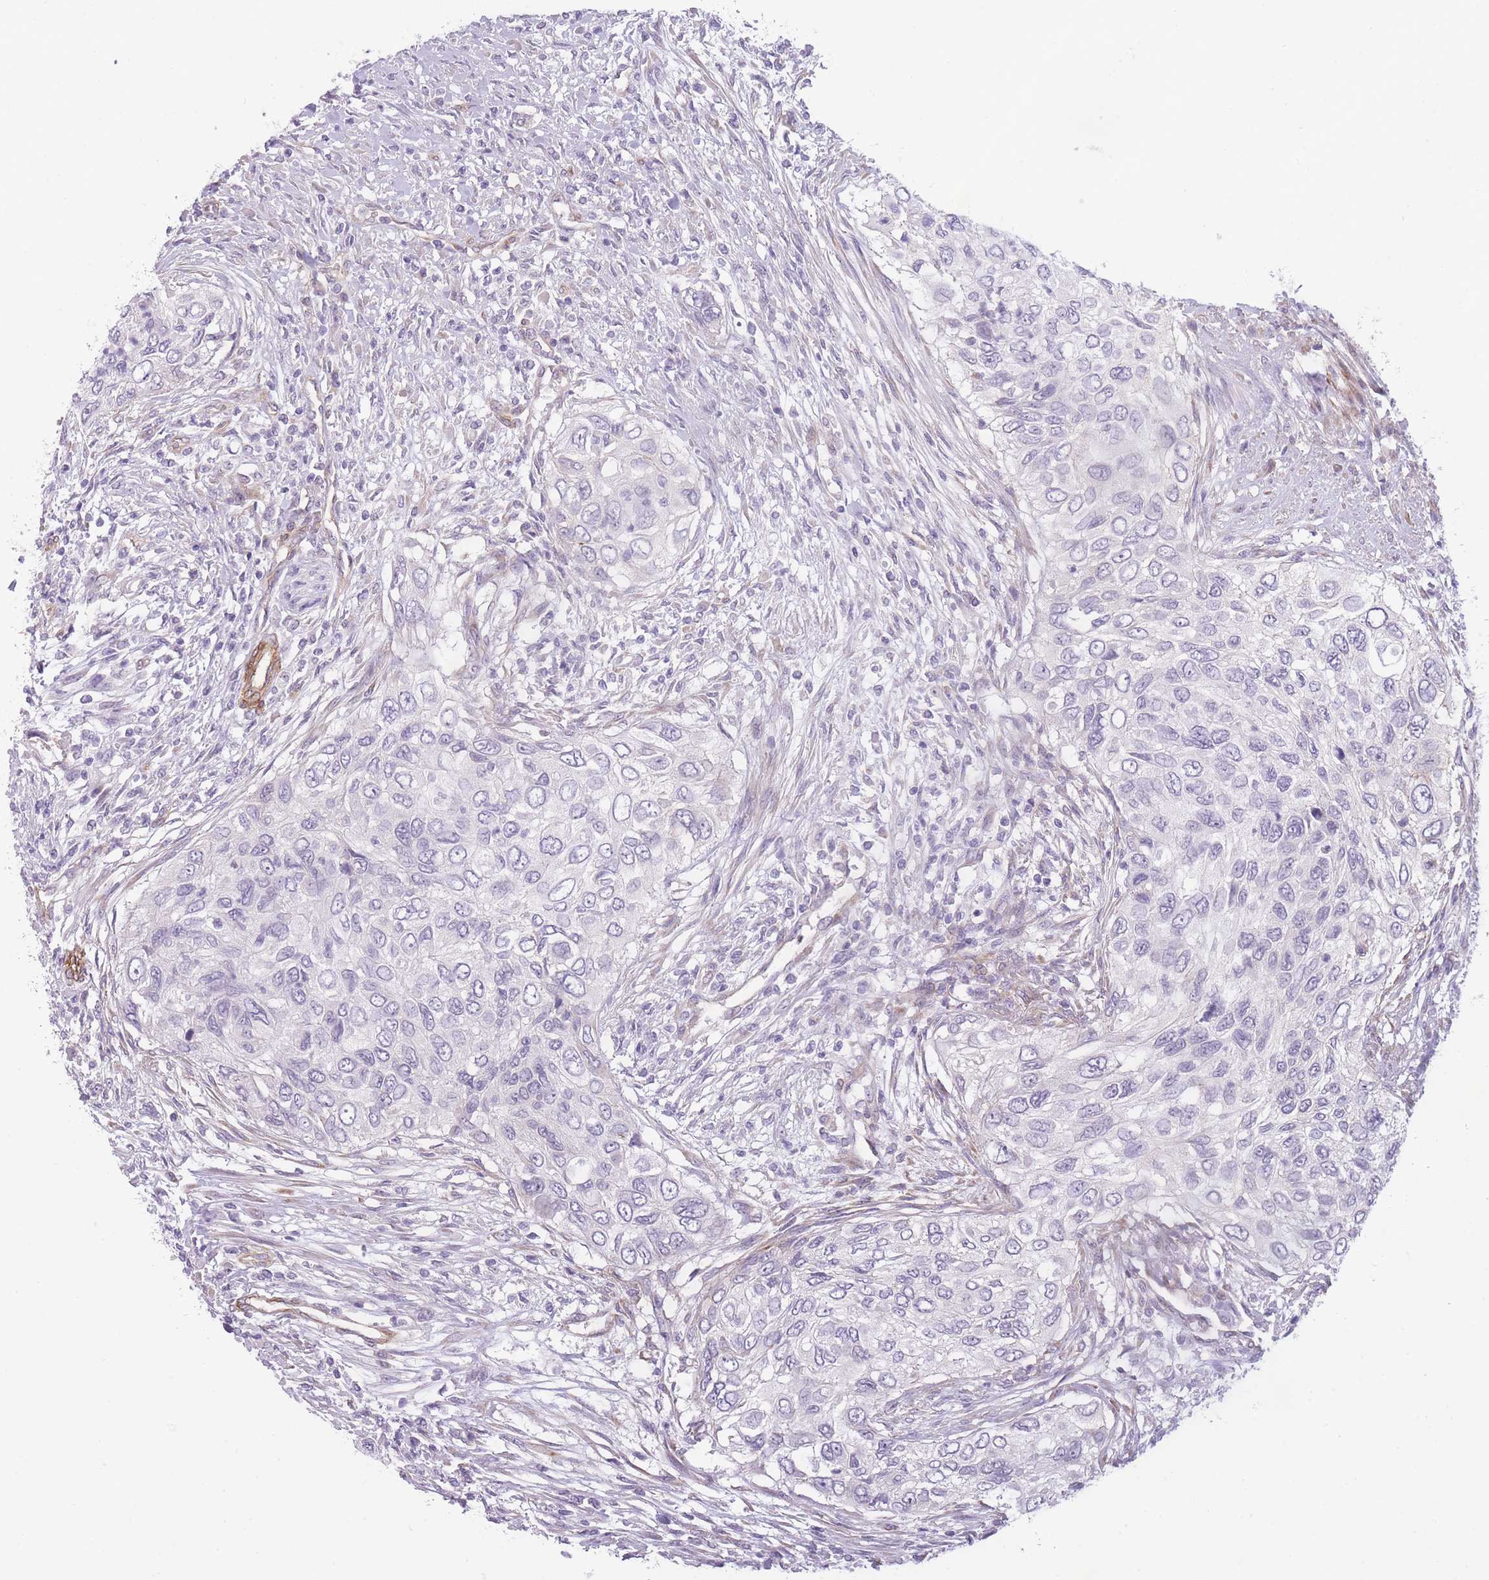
{"staining": {"intensity": "negative", "quantity": "none", "location": "none"}, "tissue": "urothelial cancer", "cell_type": "Tumor cells", "image_type": "cancer", "snomed": [{"axis": "morphology", "description": "Urothelial carcinoma, High grade"}, {"axis": "topography", "description": "Urinary bladder"}], "caption": "There is no significant expression in tumor cells of urothelial carcinoma (high-grade).", "gene": "OR6B3", "patient": {"sex": "female", "age": 60}}